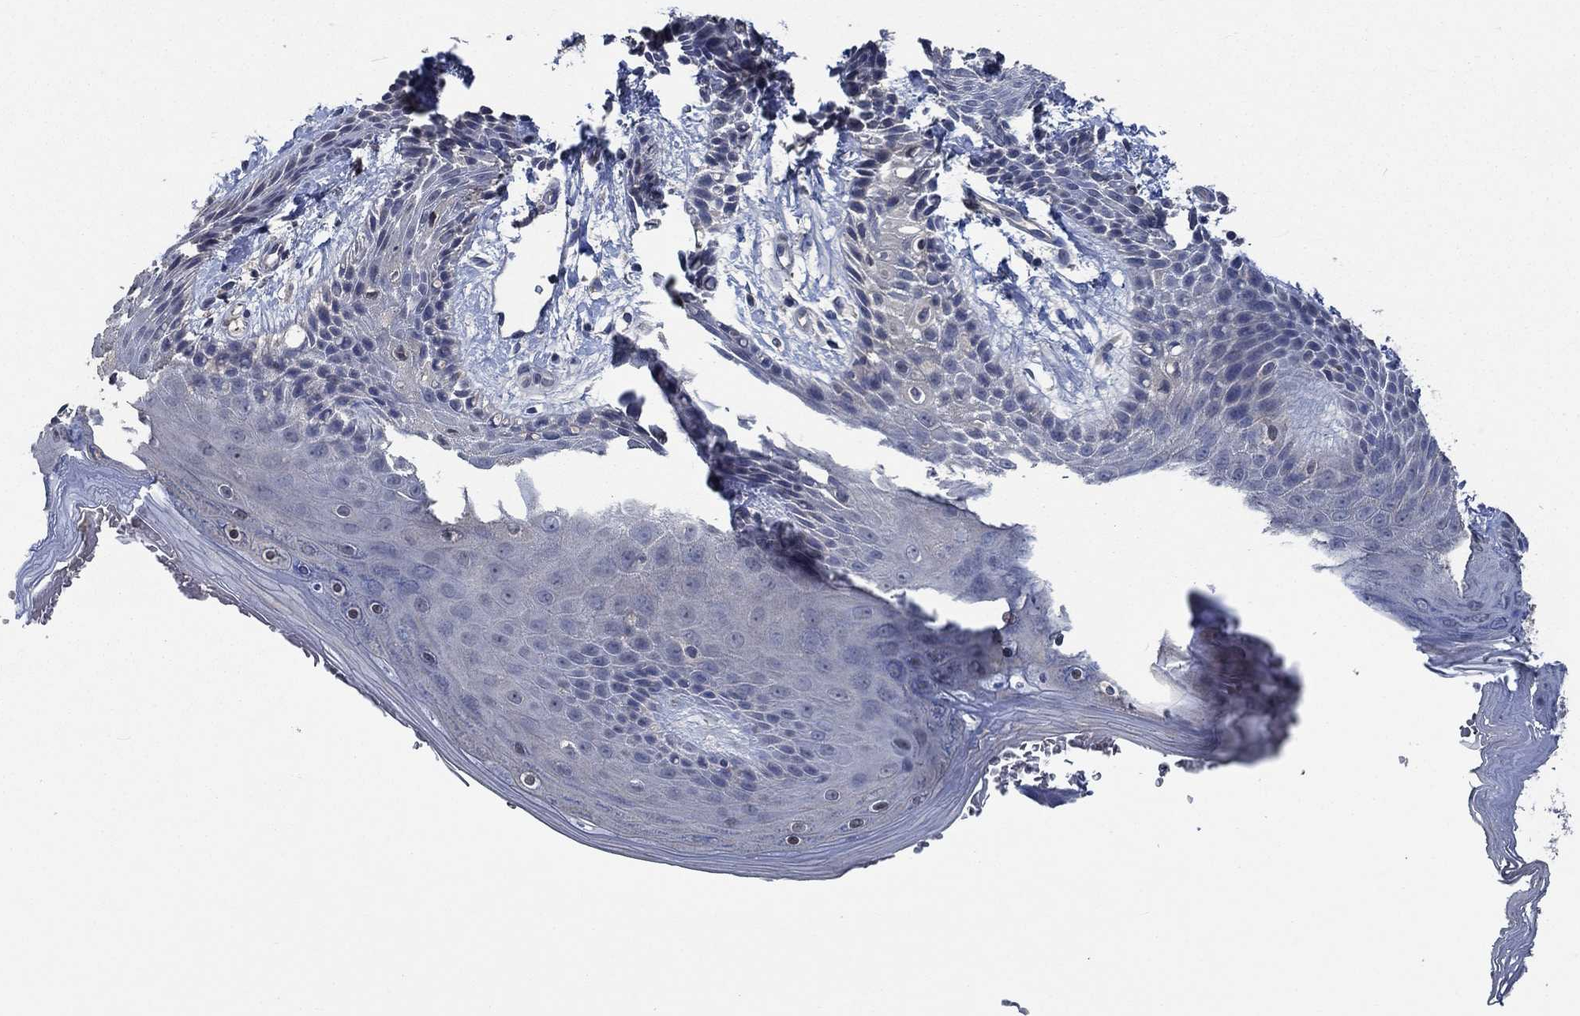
{"staining": {"intensity": "negative", "quantity": "none", "location": "none"}, "tissue": "skin", "cell_type": "Epidermal cells", "image_type": "normal", "snomed": [{"axis": "morphology", "description": "Normal tissue, NOS"}, {"axis": "topography", "description": "Anal"}], "caption": "Skin was stained to show a protein in brown. There is no significant expression in epidermal cells. (Stains: DAB immunohistochemistry with hematoxylin counter stain, Microscopy: brightfield microscopy at high magnification).", "gene": "OBSCN", "patient": {"sex": "male", "age": 36}}